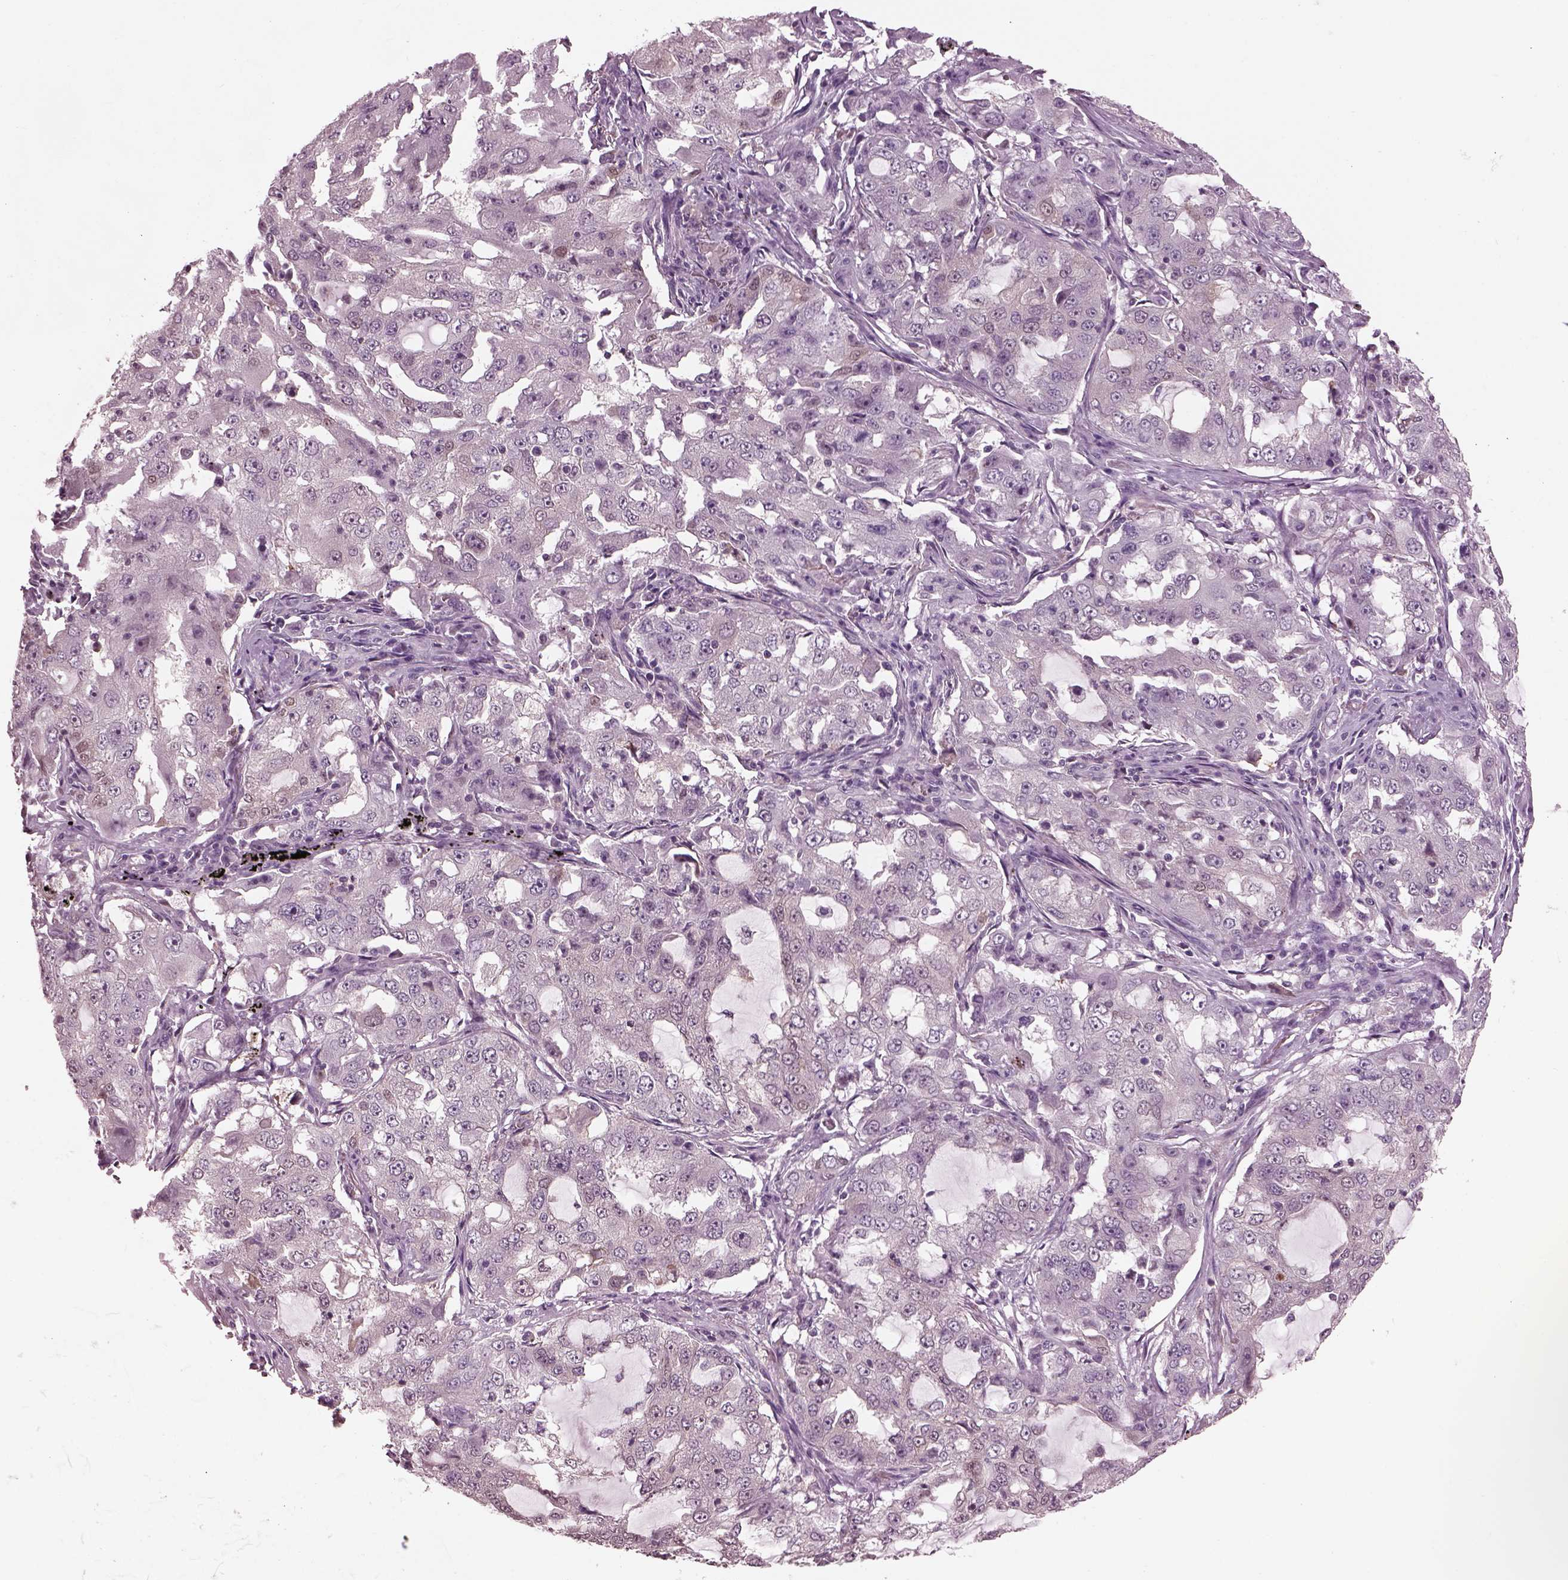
{"staining": {"intensity": "negative", "quantity": "none", "location": "none"}, "tissue": "lung cancer", "cell_type": "Tumor cells", "image_type": "cancer", "snomed": [{"axis": "morphology", "description": "Adenocarcinoma, NOS"}, {"axis": "topography", "description": "Lung"}], "caption": "DAB (3,3'-diaminobenzidine) immunohistochemical staining of lung cancer exhibits no significant staining in tumor cells.", "gene": "SRI", "patient": {"sex": "female", "age": 61}}